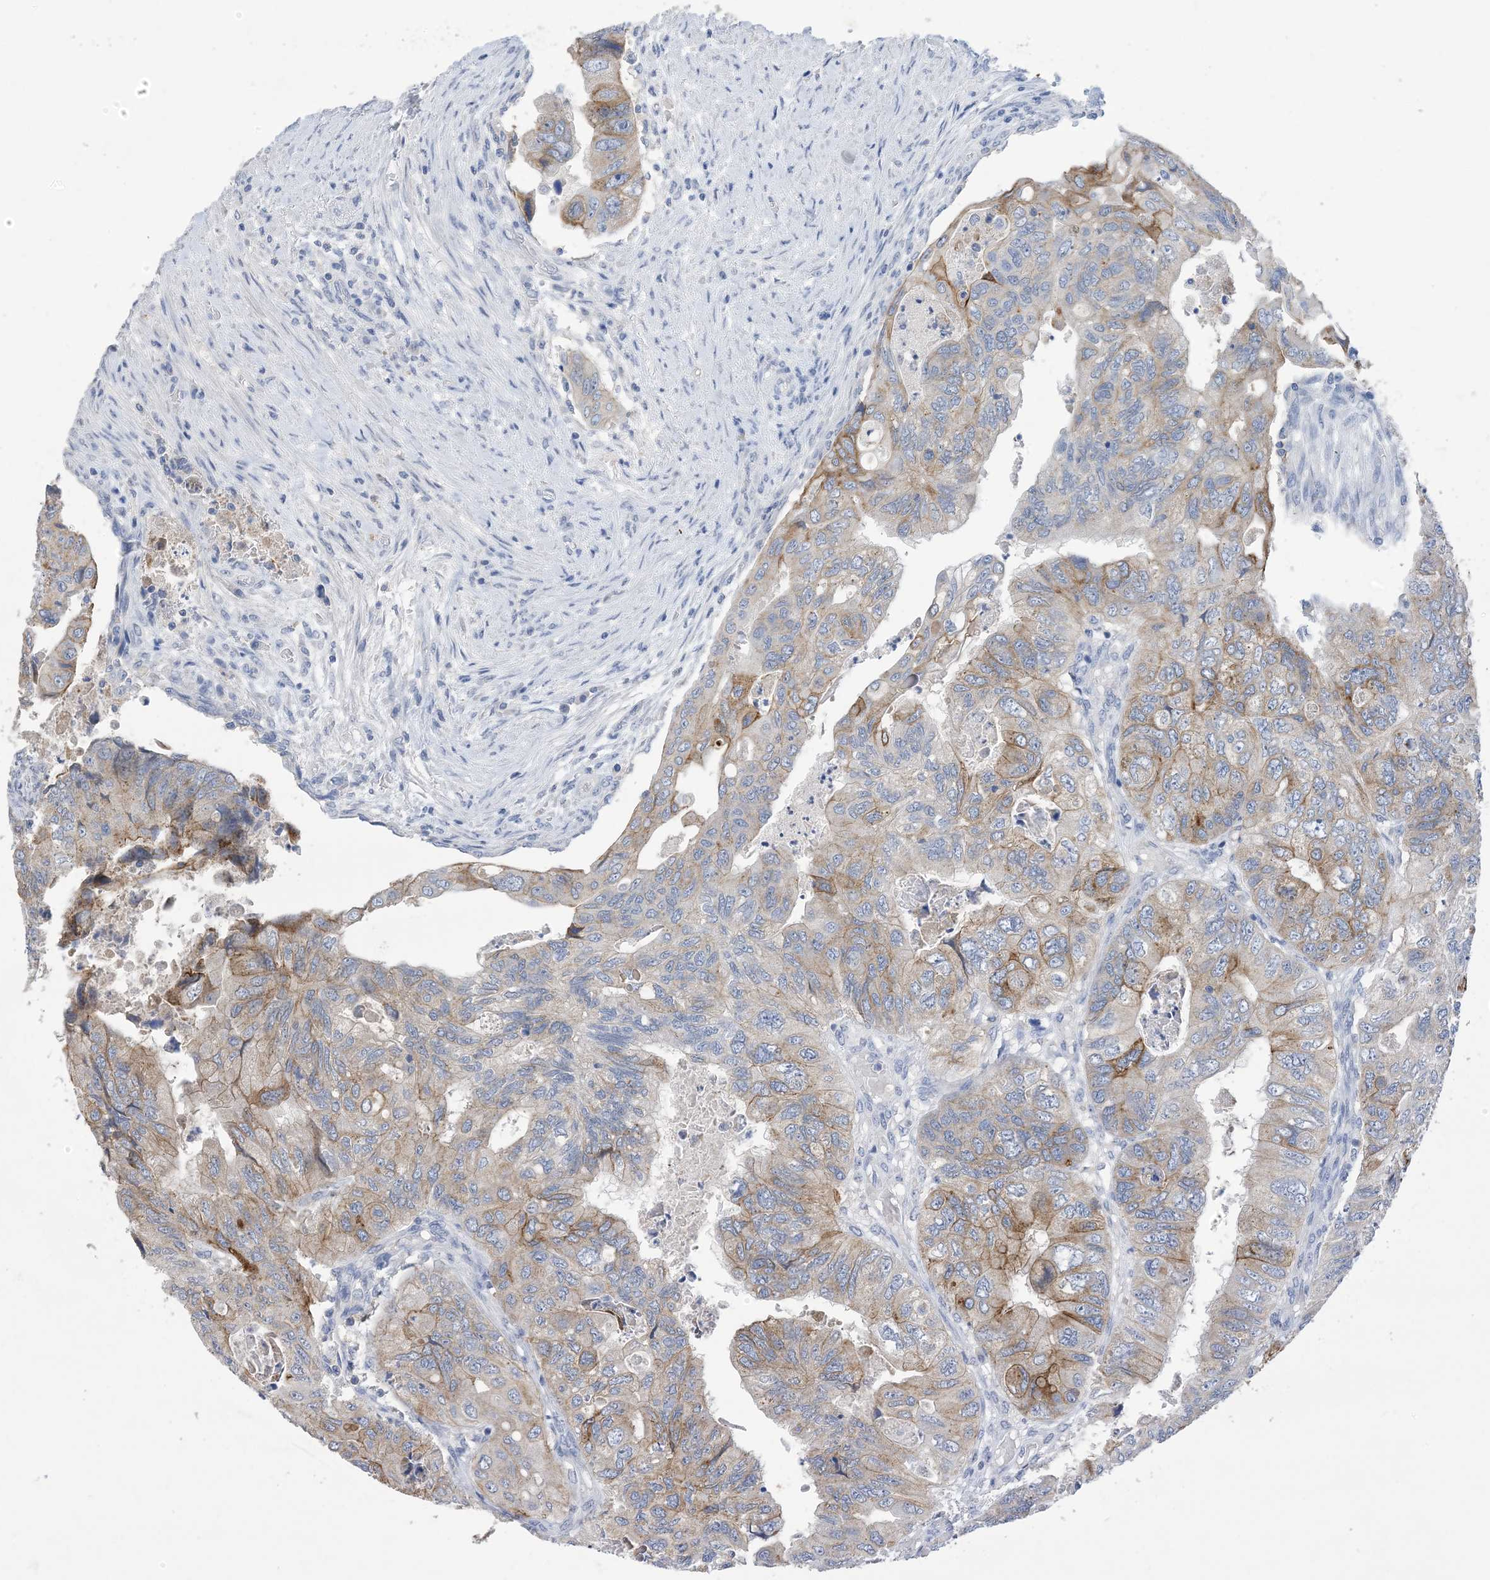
{"staining": {"intensity": "moderate", "quantity": "25%-75%", "location": "cytoplasmic/membranous"}, "tissue": "colorectal cancer", "cell_type": "Tumor cells", "image_type": "cancer", "snomed": [{"axis": "morphology", "description": "Adenocarcinoma, NOS"}, {"axis": "topography", "description": "Rectum"}], "caption": "Colorectal adenocarcinoma stained with DAB (3,3'-diaminobenzidine) immunohistochemistry exhibits medium levels of moderate cytoplasmic/membranous expression in about 25%-75% of tumor cells.", "gene": "DSC3", "patient": {"sex": "male", "age": 63}}